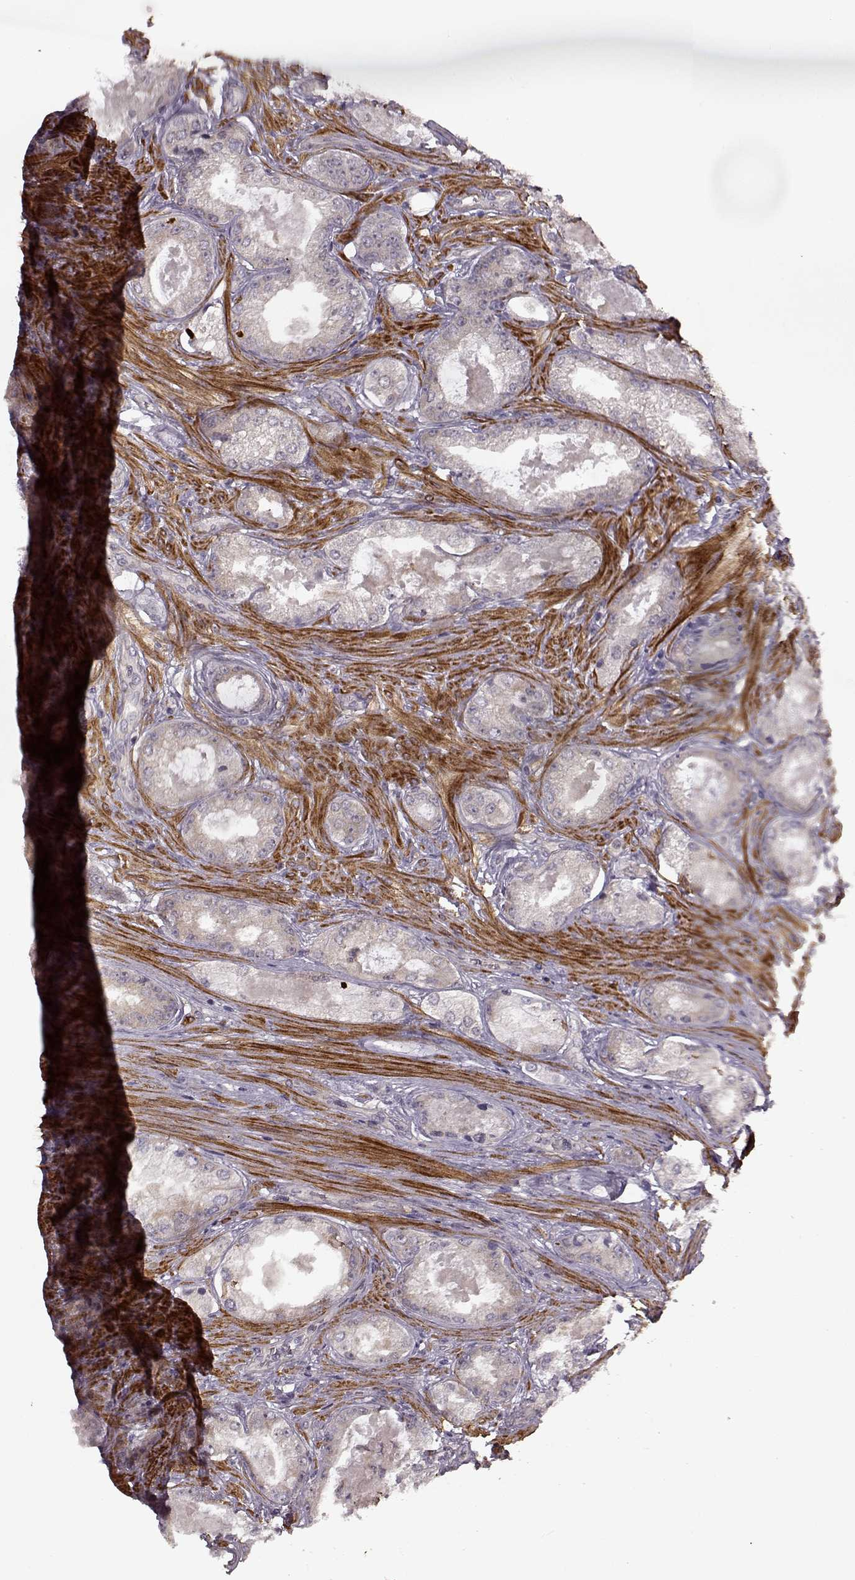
{"staining": {"intensity": "negative", "quantity": "none", "location": "none"}, "tissue": "prostate cancer", "cell_type": "Tumor cells", "image_type": "cancer", "snomed": [{"axis": "morphology", "description": "Adenocarcinoma, Low grade"}, {"axis": "topography", "description": "Prostate"}], "caption": "This histopathology image is of prostate cancer stained with IHC to label a protein in brown with the nuclei are counter-stained blue. There is no positivity in tumor cells.", "gene": "SLAIN2", "patient": {"sex": "male", "age": 68}}